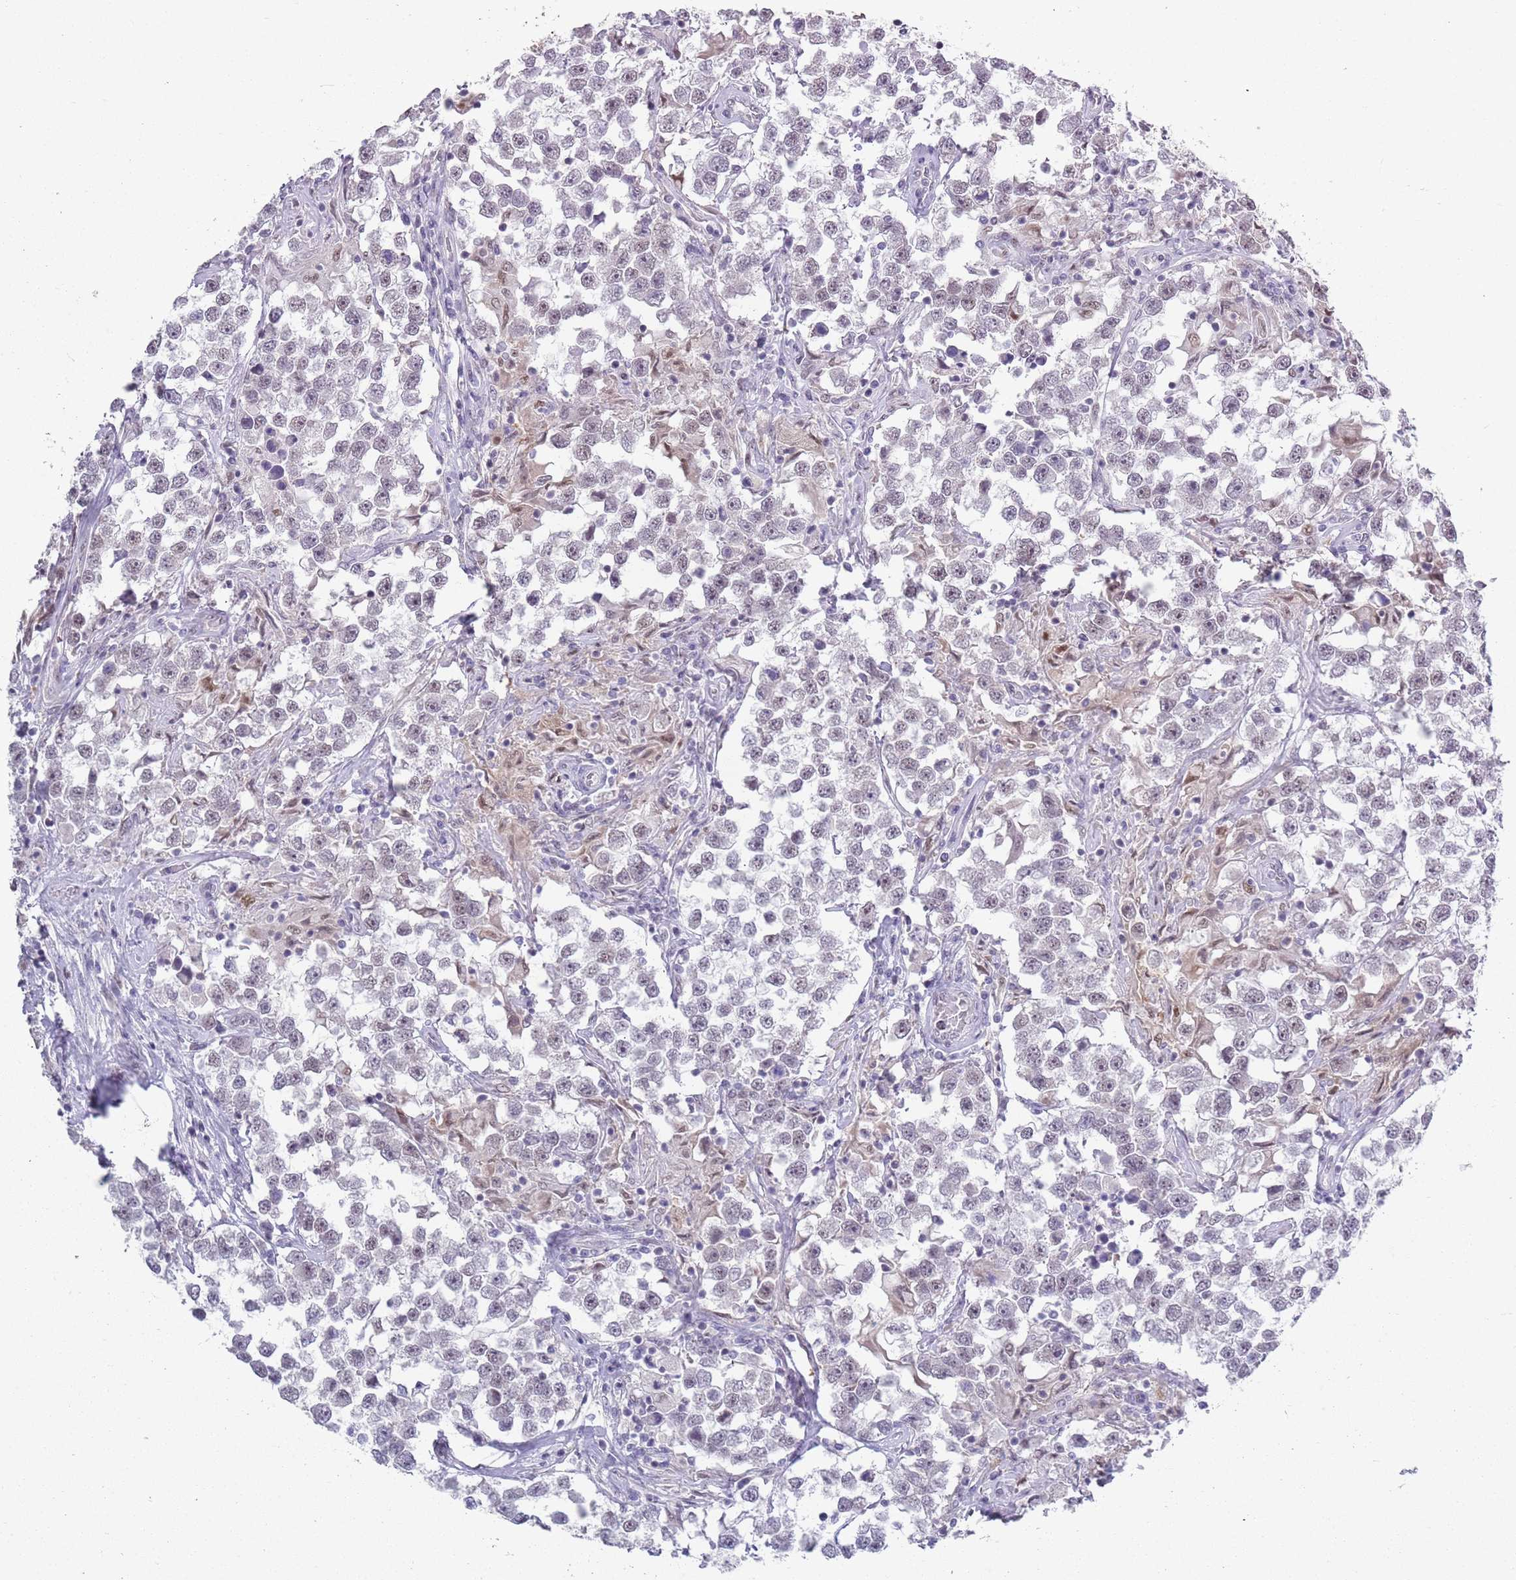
{"staining": {"intensity": "weak", "quantity": "<25%", "location": "nuclear"}, "tissue": "testis cancer", "cell_type": "Tumor cells", "image_type": "cancer", "snomed": [{"axis": "morphology", "description": "Seminoma, NOS"}, {"axis": "topography", "description": "Testis"}], "caption": "Histopathology image shows no protein positivity in tumor cells of testis cancer tissue.", "gene": "SEPHS2", "patient": {"sex": "male", "age": 46}}